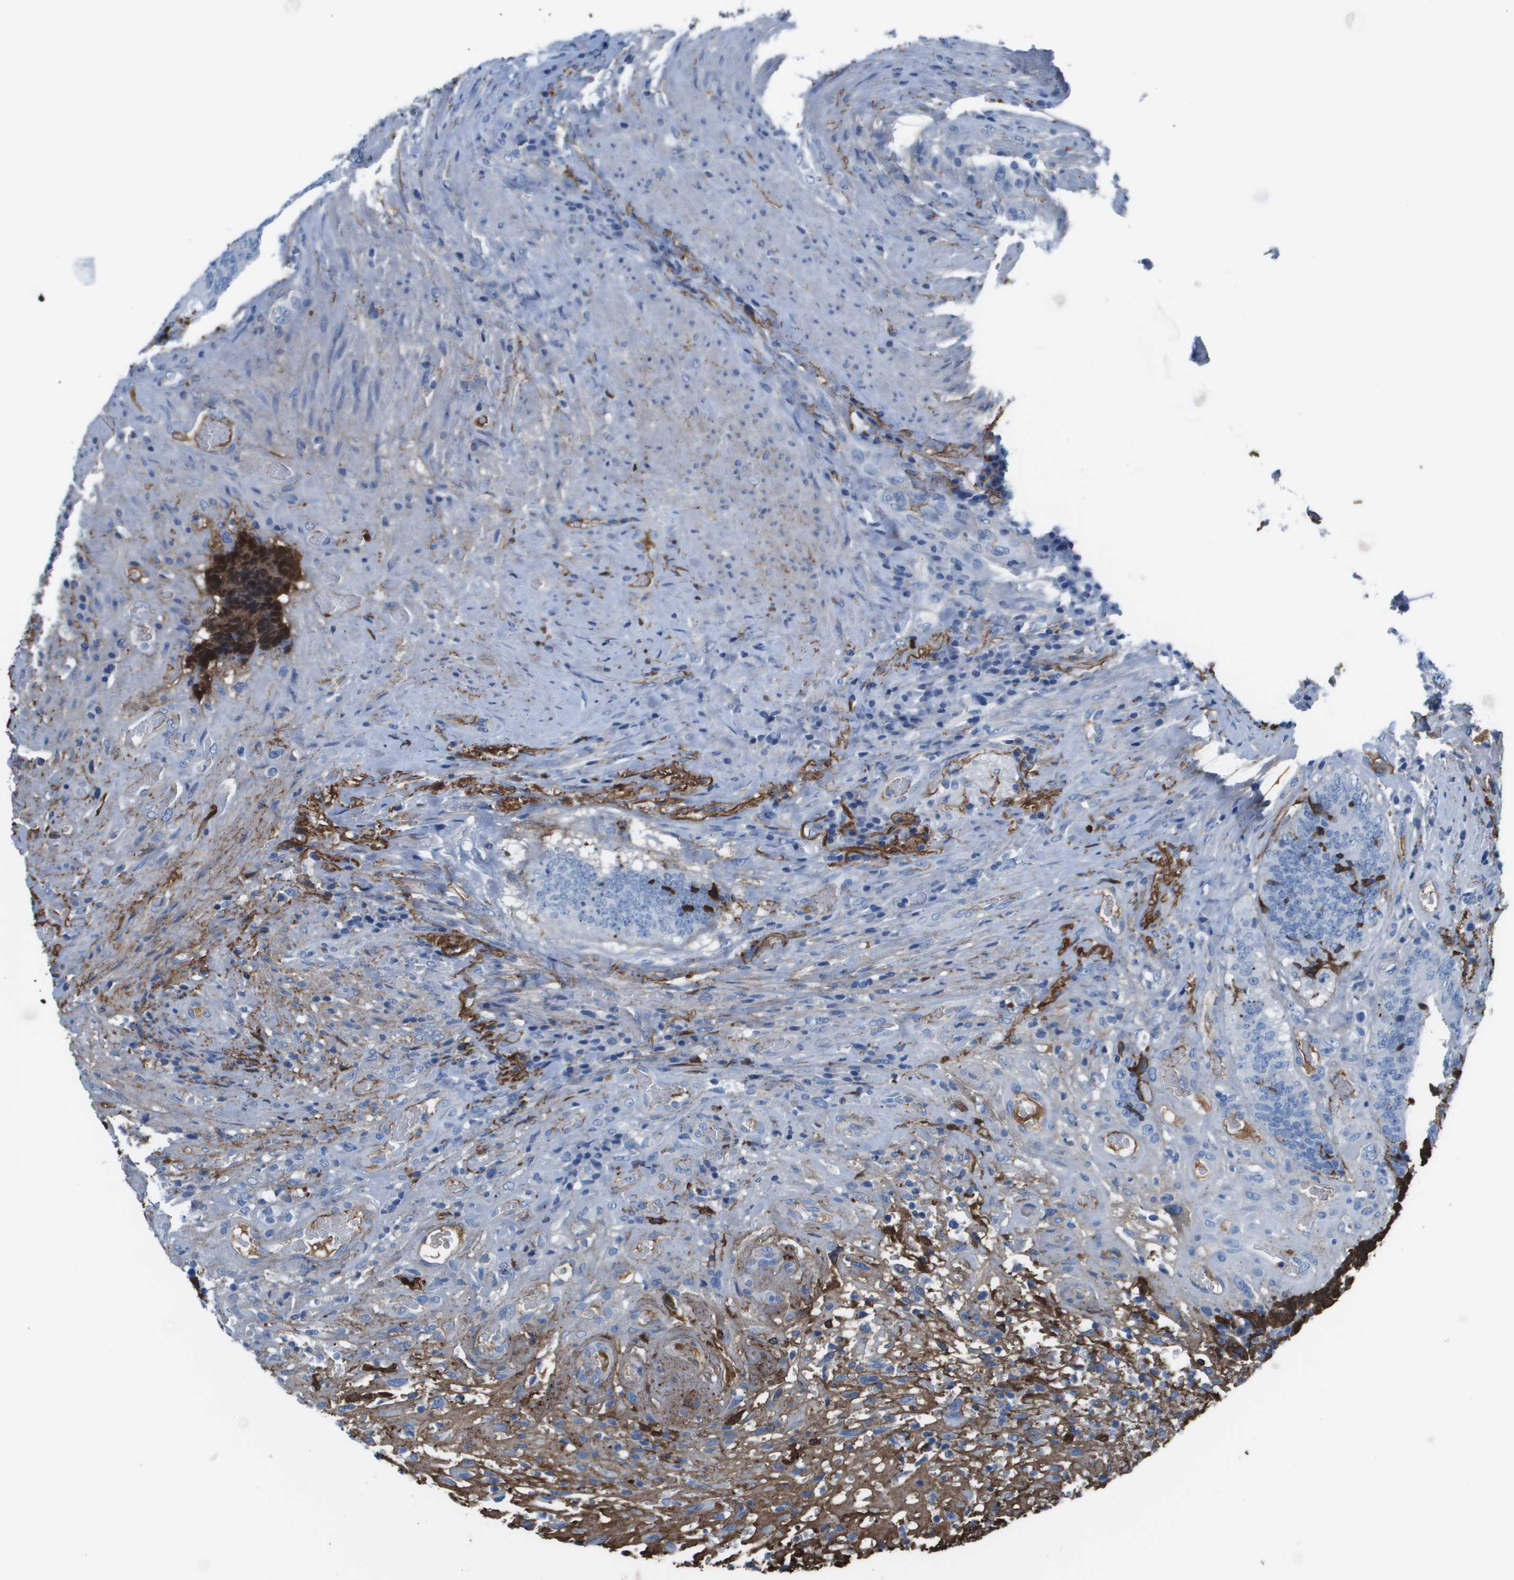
{"staining": {"intensity": "negative", "quantity": "none", "location": "none"}, "tissue": "colorectal cancer", "cell_type": "Tumor cells", "image_type": "cancer", "snomed": [{"axis": "morphology", "description": "Adenocarcinoma, NOS"}, {"axis": "topography", "description": "Rectum"}], "caption": "Immunohistochemistry micrograph of neoplastic tissue: human colorectal adenocarcinoma stained with DAB displays no significant protein expression in tumor cells. (Stains: DAB (3,3'-diaminobenzidine) immunohistochemistry (IHC) with hematoxylin counter stain, Microscopy: brightfield microscopy at high magnification).", "gene": "VTN", "patient": {"sex": "male", "age": 72}}